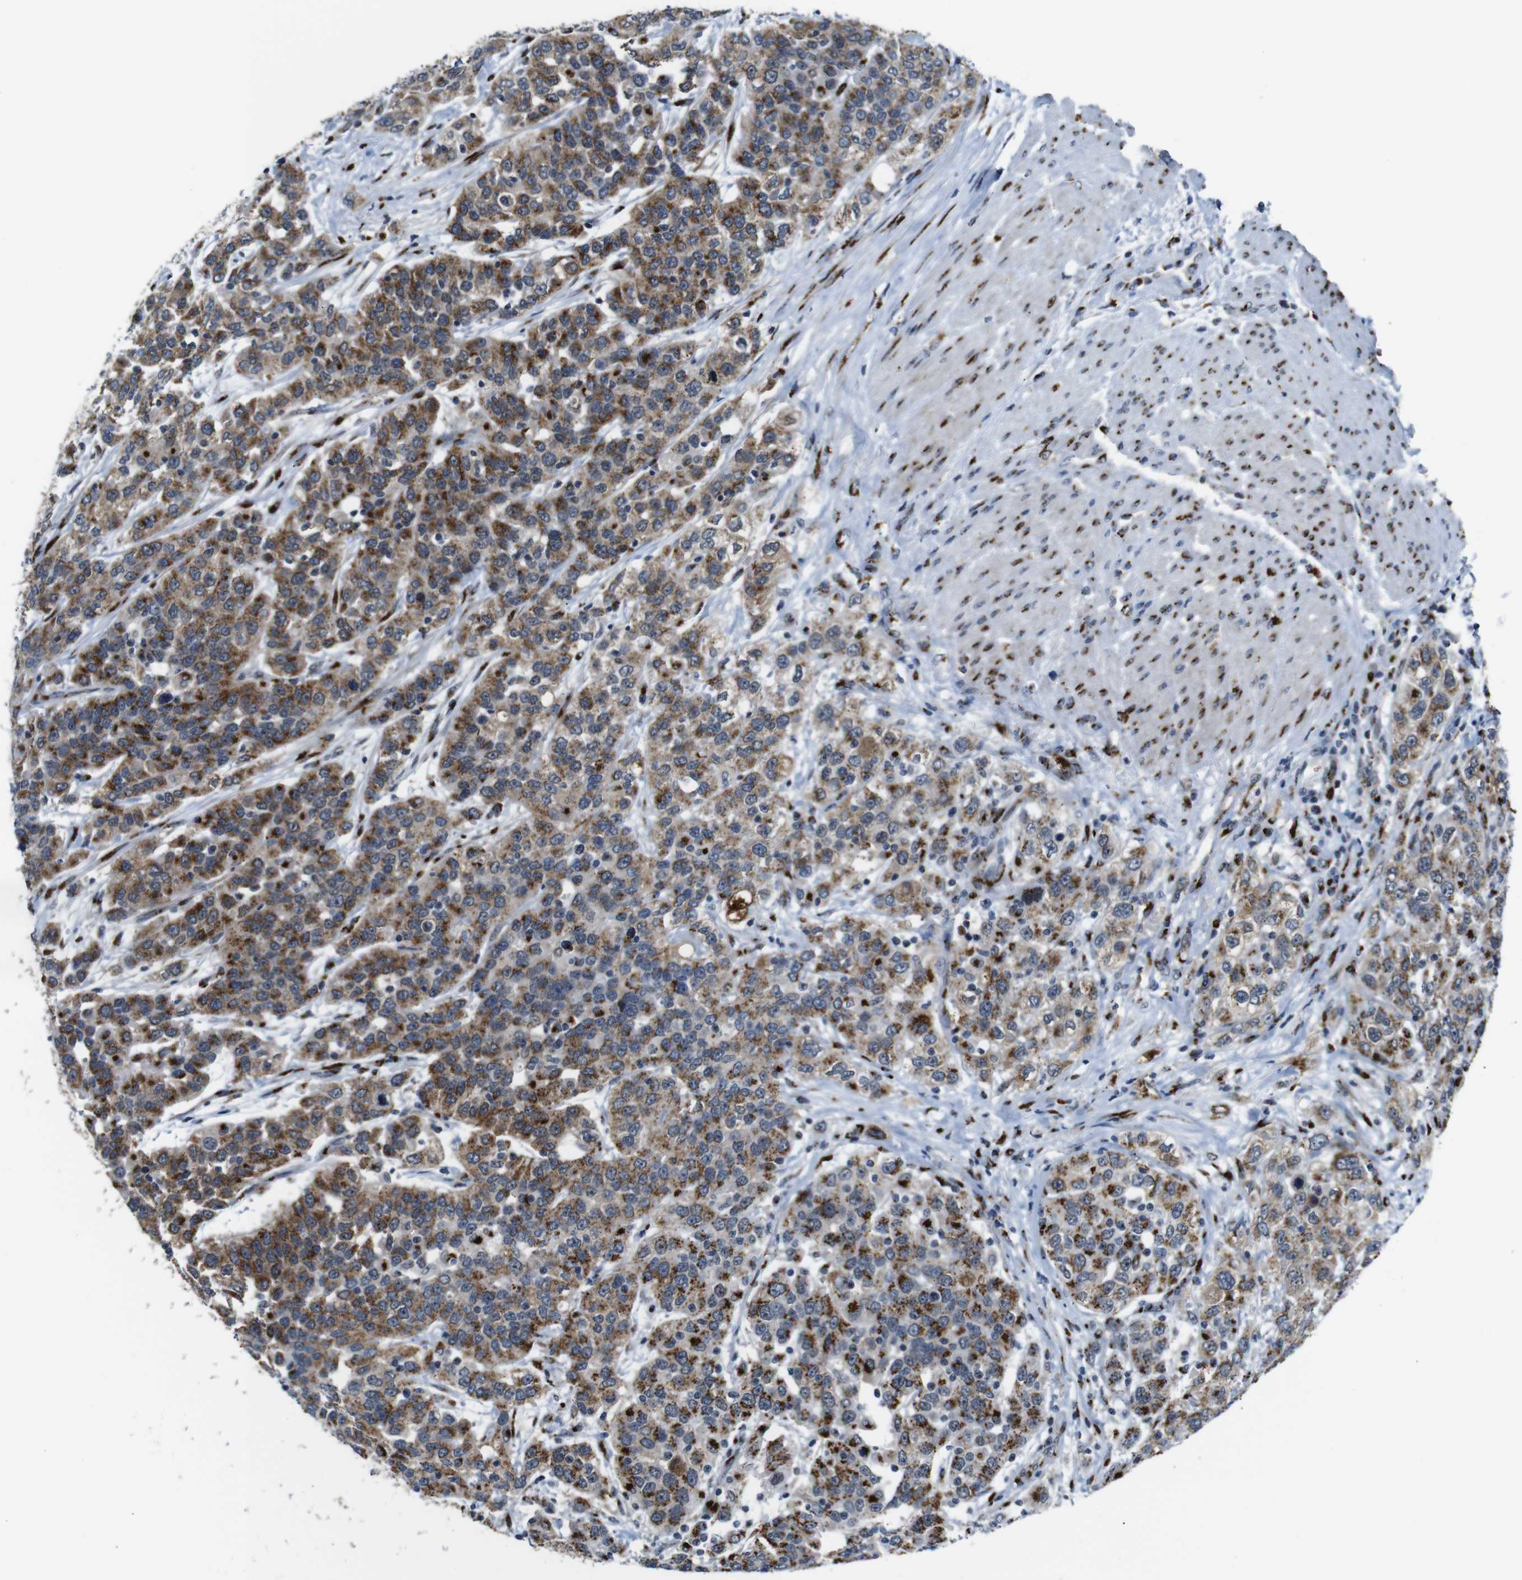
{"staining": {"intensity": "moderate", "quantity": ">75%", "location": "cytoplasmic/membranous"}, "tissue": "urothelial cancer", "cell_type": "Tumor cells", "image_type": "cancer", "snomed": [{"axis": "morphology", "description": "Urothelial carcinoma, High grade"}, {"axis": "topography", "description": "Urinary bladder"}], "caption": "Protein expression analysis of urothelial cancer demonstrates moderate cytoplasmic/membranous positivity in about >75% of tumor cells.", "gene": "TGOLN2", "patient": {"sex": "female", "age": 80}}